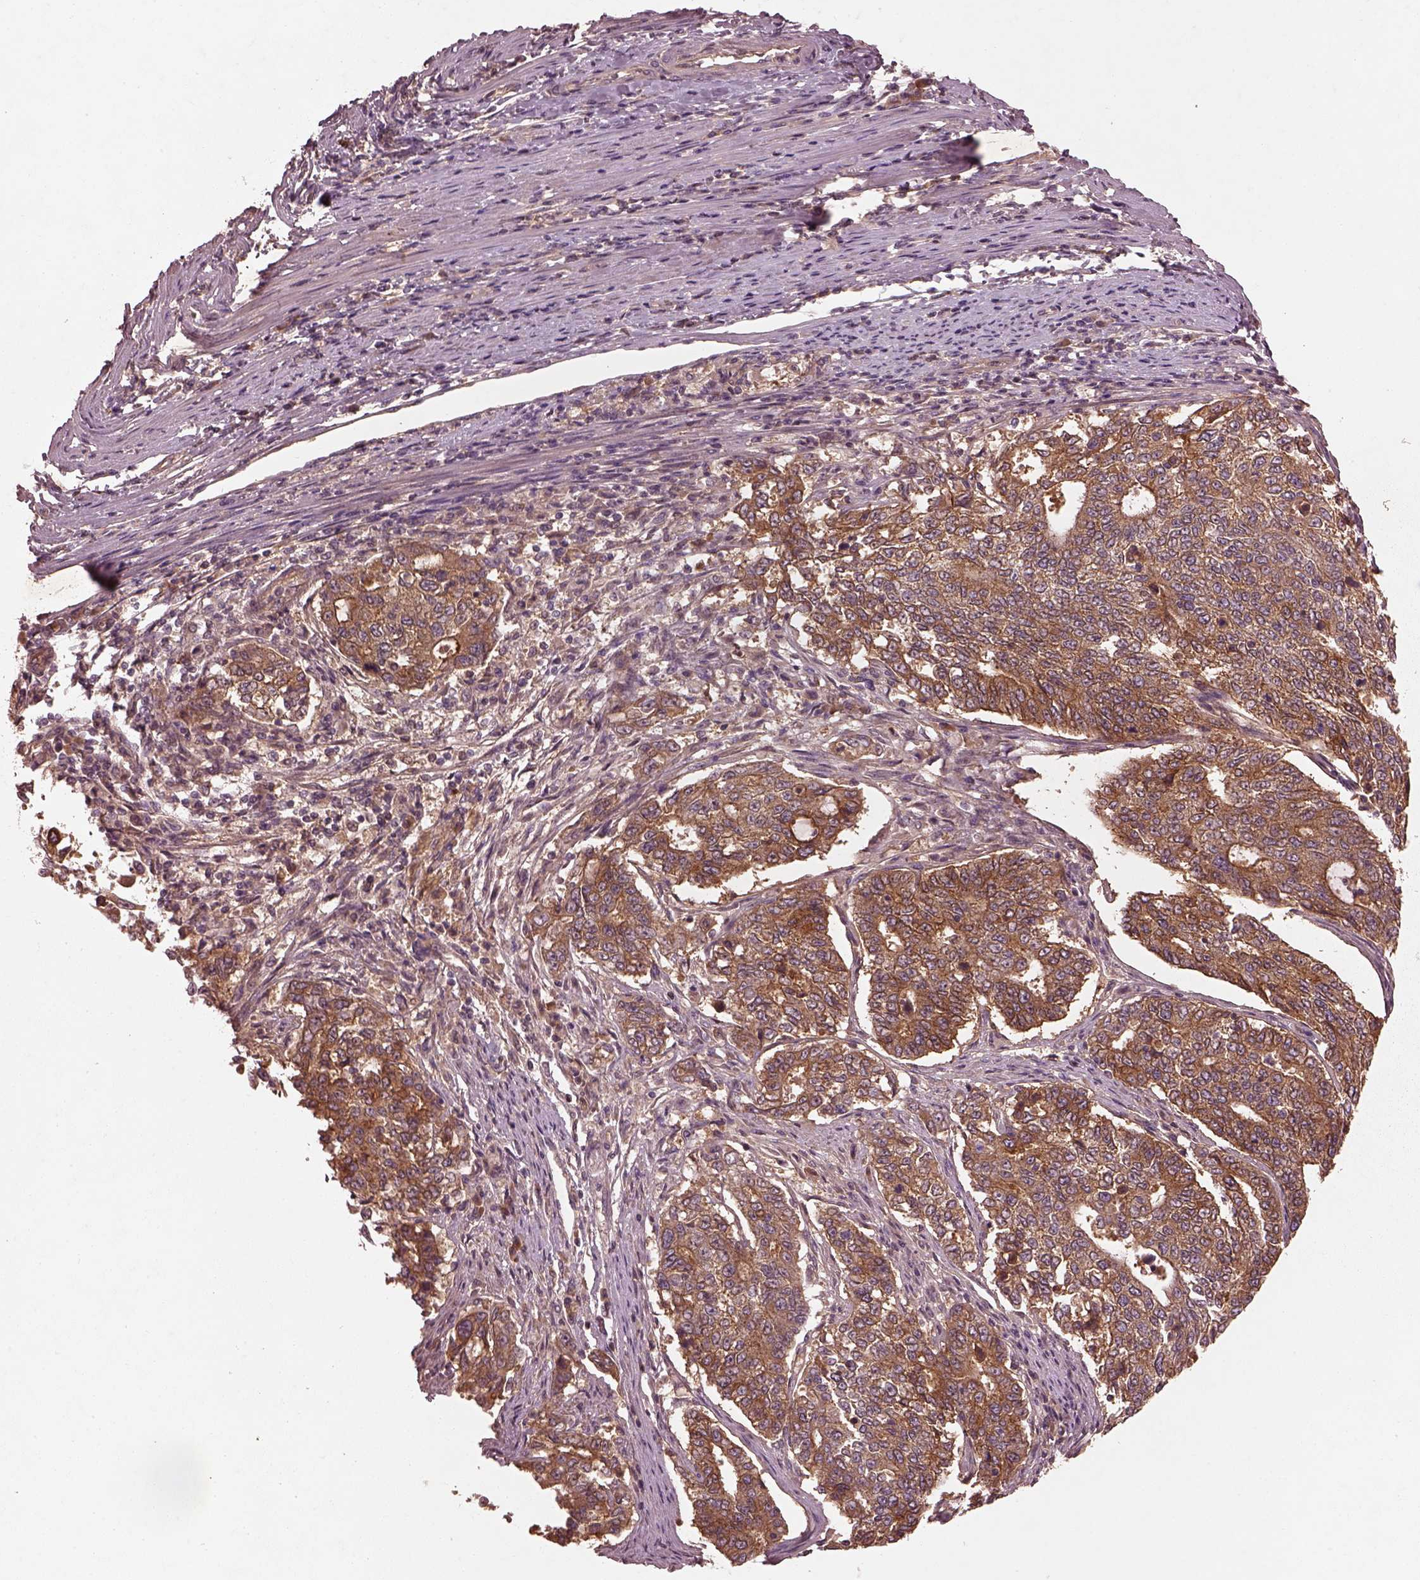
{"staining": {"intensity": "strong", "quantity": ">75%", "location": "cytoplasmic/membranous"}, "tissue": "endometrial cancer", "cell_type": "Tumor cells", "image_type": "cancer", "snomed": [{"axis": "morphology", "description": "Adenocarcinoma, NOS"}, {"axis": "topography", "description": "Uterus"}], "caption": "Brown immunohistochemical staining in human endometrial cancer (adenocarcinoma) shows strong cytoplasmic/membranous staining in about >75% of tumor cells.", "gene": "FAM234A", "patient": {"sex": "female", "age": 59}}